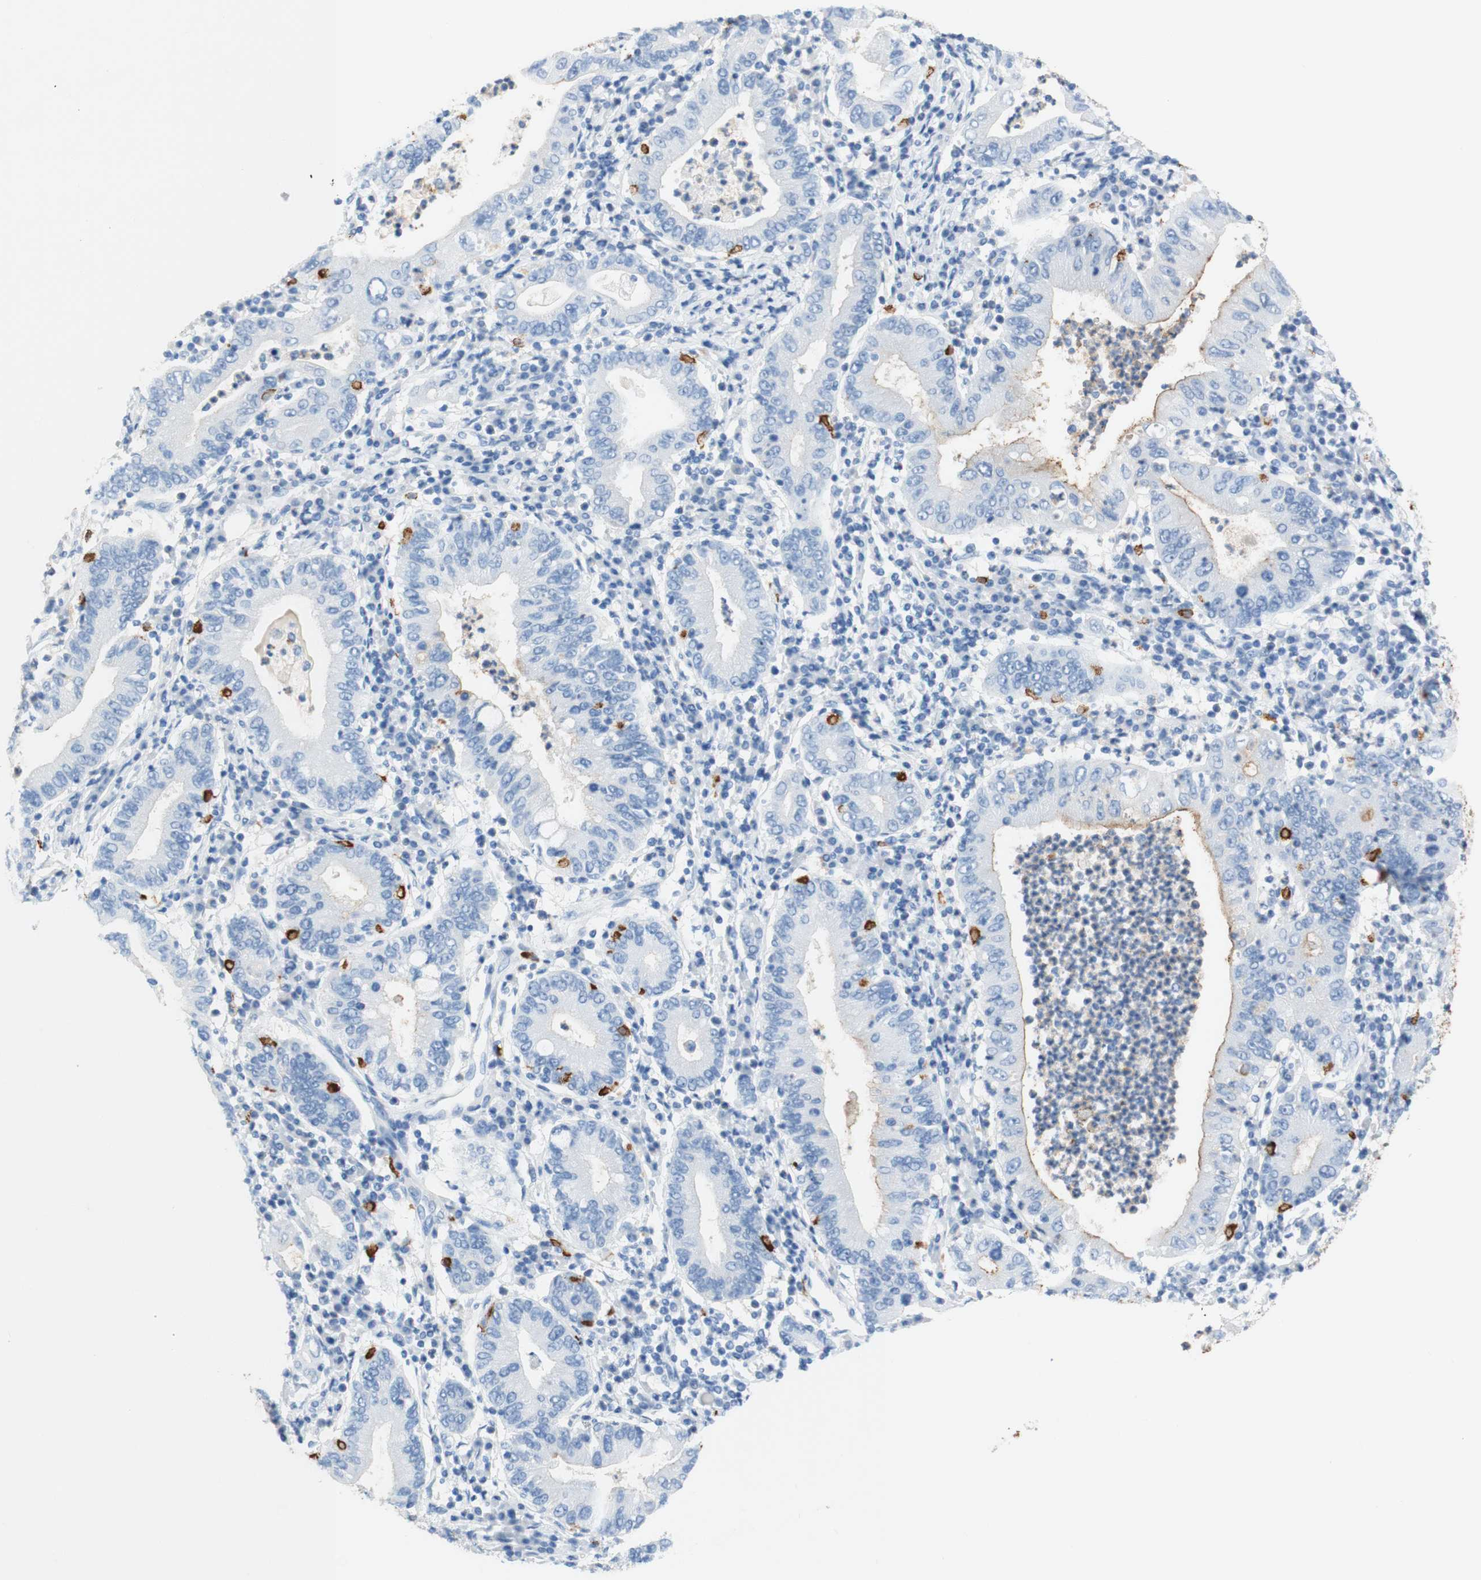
{"staining": {"intensity": "negative", "quantity": "none", "location": "none"}, "tissue": "stomach cancer", "cell_type": "Tumor cells", "image_type": "cancer", "snomed": [{"axis": "morphology", "description": "Normal tissue, NOS"}, {"axis": "morphology", "description": "Adenocarcinoma, NOS"}, {"axis": "topography", "description": "Esophagus"}, {"axis": "topography", "description": "Stomach, upper"}, {"axis": "topography", "description": "Peripheral nerve tissue"}], "caption": "This is a photomicrograph of immunohistochemistry (IHC) staining of adenocarcinoma (stomach), which shows no positivity in tumor cells.", "gene": "CEACAM1", "patient": {"sex": "male", "age": 62}}